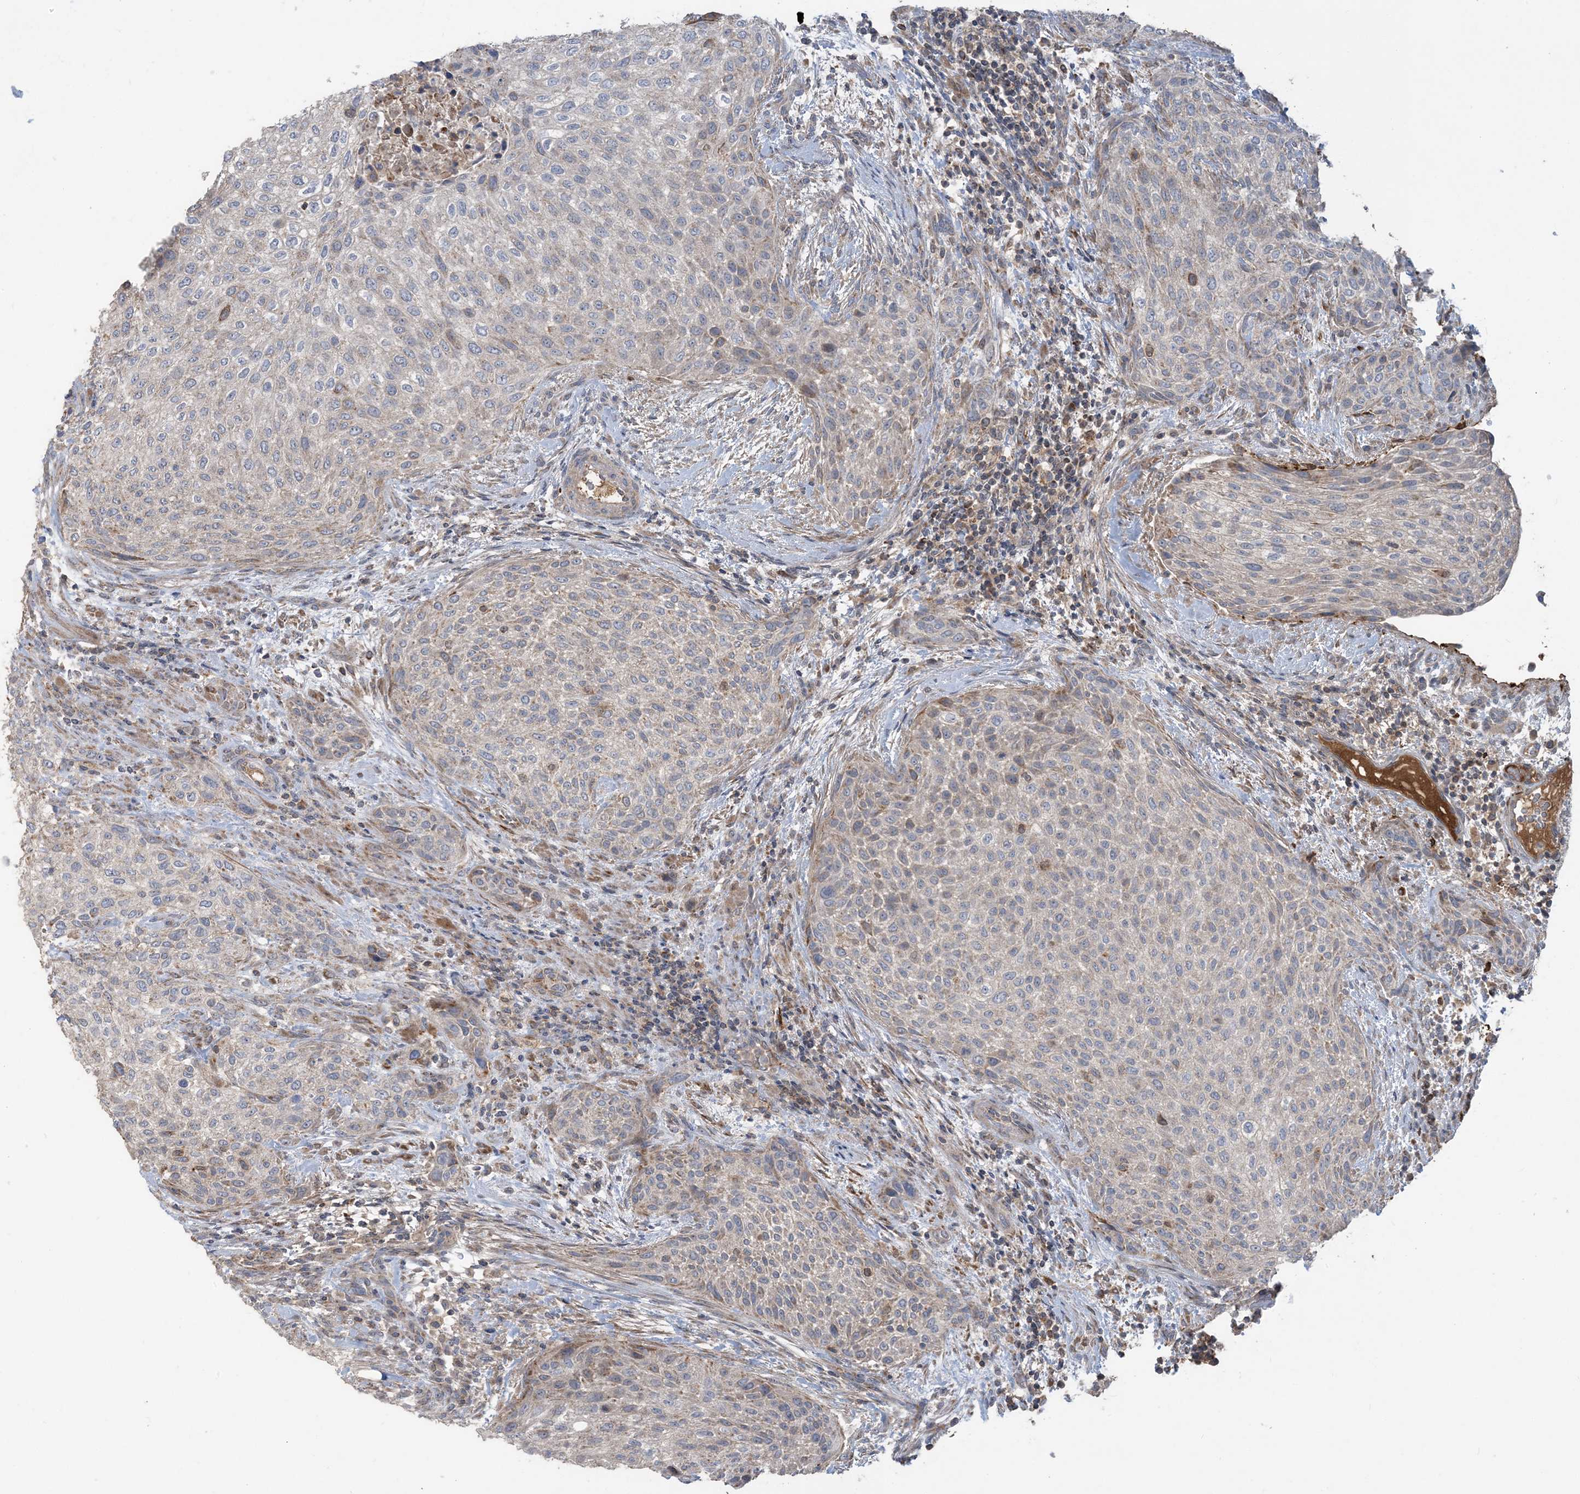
{"staining": {"intensity": "negative", "quantity": "none", "location": "none"}, "tissue": "urothelial cancer", "cell_type": "Tumor cells", "image_type": "cancer", "snomed": [{"axis": "morphology", "description": "Urothelial carcinoma, High grade"}, {"axis": "topography", "description": "Urinary bladder"}], "caption": "Micrograph shows no significant protein staining in tumor cells of high-grade urothelial carcinoma.", "gene": "ECHDC1", "patient": {"sex": "male", "age": 35}}